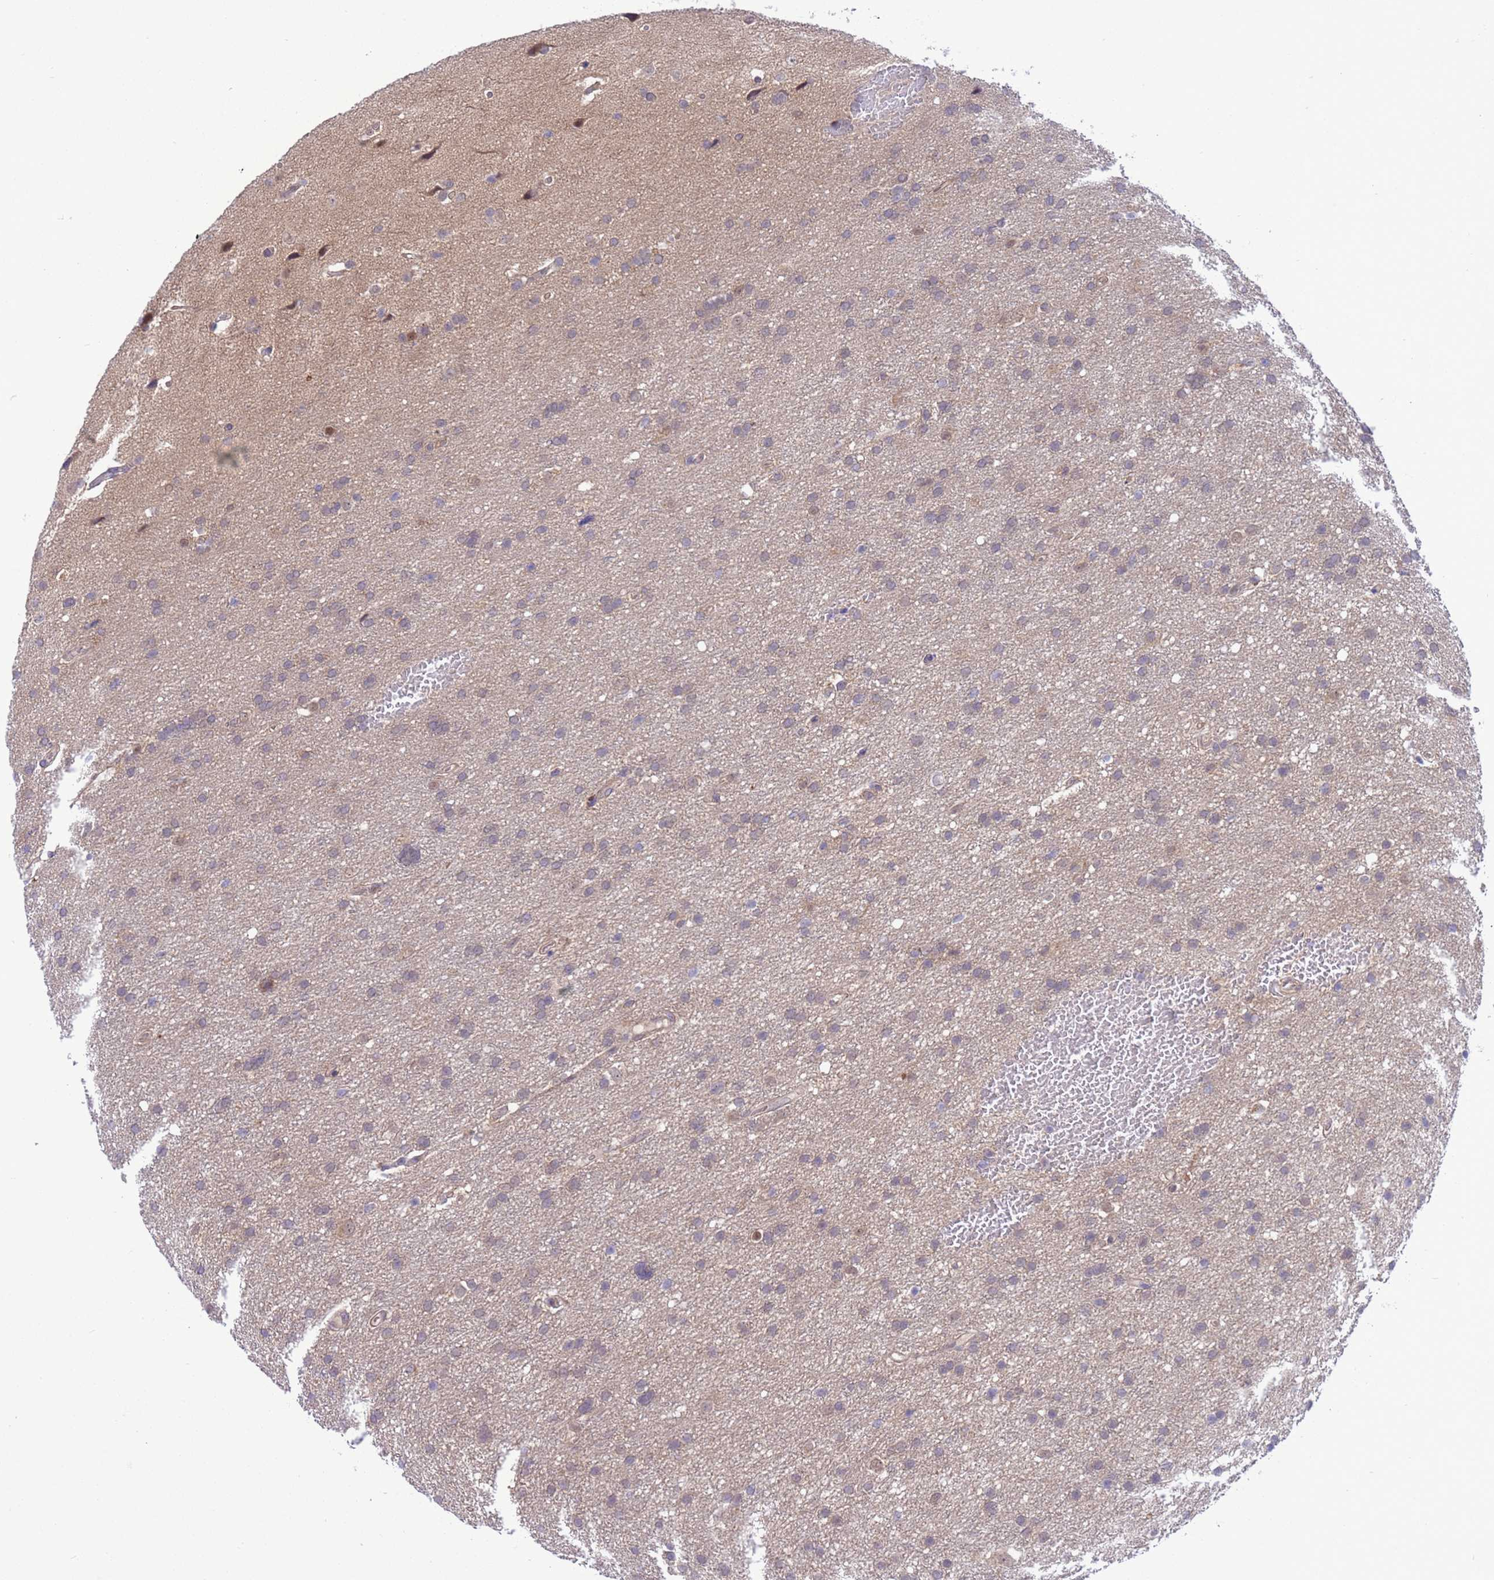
{"staining": {"intensity": "weak", "quantity": "<25%", "location": "cytoplasmic/membranous"}, "tissue": "glioma", "cell_type": "Tumor cells", "image_type": "cancer", "snomed": [{"axis": "morphology", "description": "Glioma, malignant, High grade"}, {"axis": "topography", "description": "Cerebral cortex"}], "caption": "An immunohistochemistry photomicrograph of high-grade glioma (malignant) is shown. There is no staining in tumor cells of high-grade glioma (malignant). (Immunohistochemistry, brightfield microscopy, high magnification).", "gene": "ZNF461", "patient": {"sex": "female", "age": 36}}